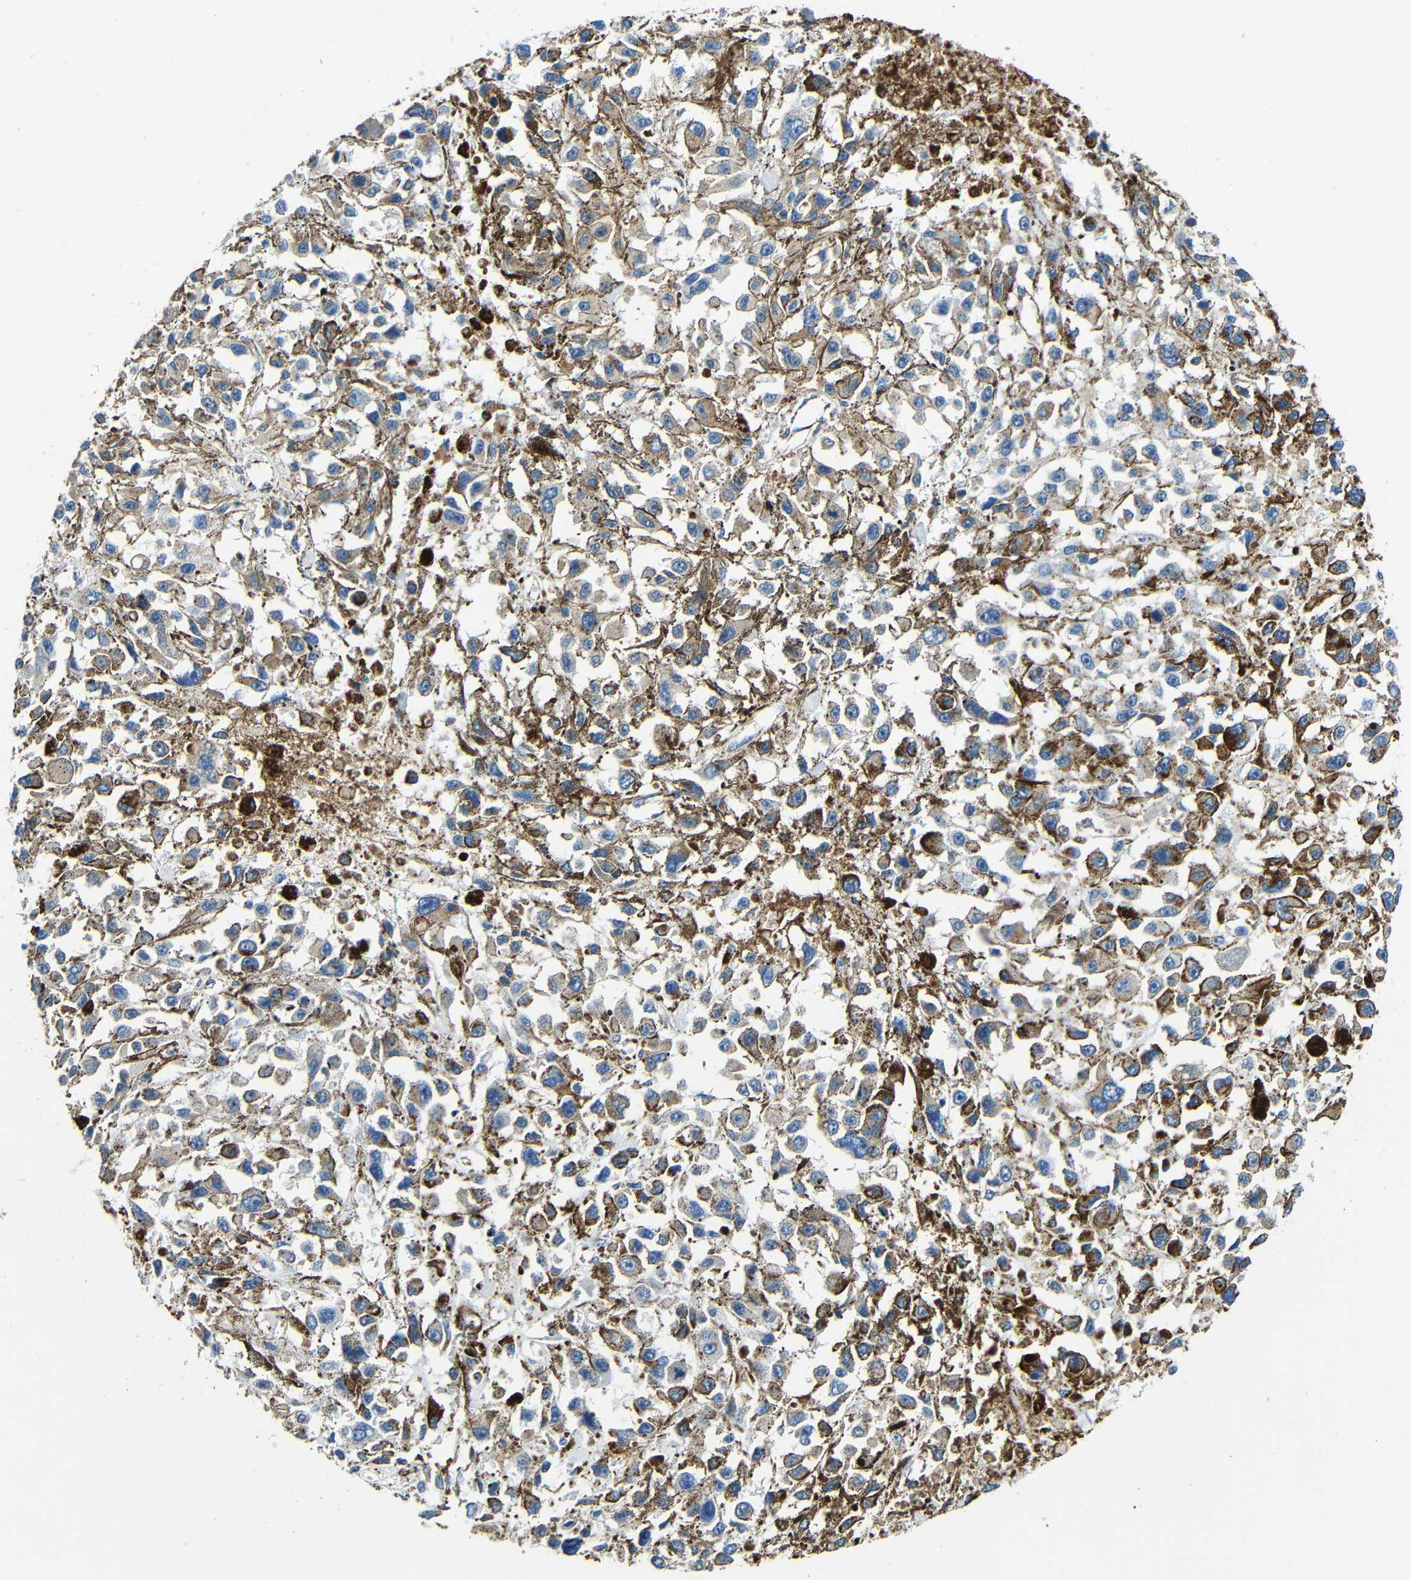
{"staining": {"intensity": "moderate", "quantity": "25%-75%", "location": "cytoplasmic/membranous"}, "tissue": "melanoma", "cell_type": "Tumor cells", "image_type": "cancer", "snomed": [{"axis": "morphology", "description": "Malignant melanoma, Metastatic site"}, {"axis": "topography", "description": "Lymph node"}], "caption": "Tumor cells display moderate cytoplasmic/membranous expression in approximately 25%-75% of cells in melanoma.", "gene": "GALNT18", "patient": {"sex": "male", "age": 59}}